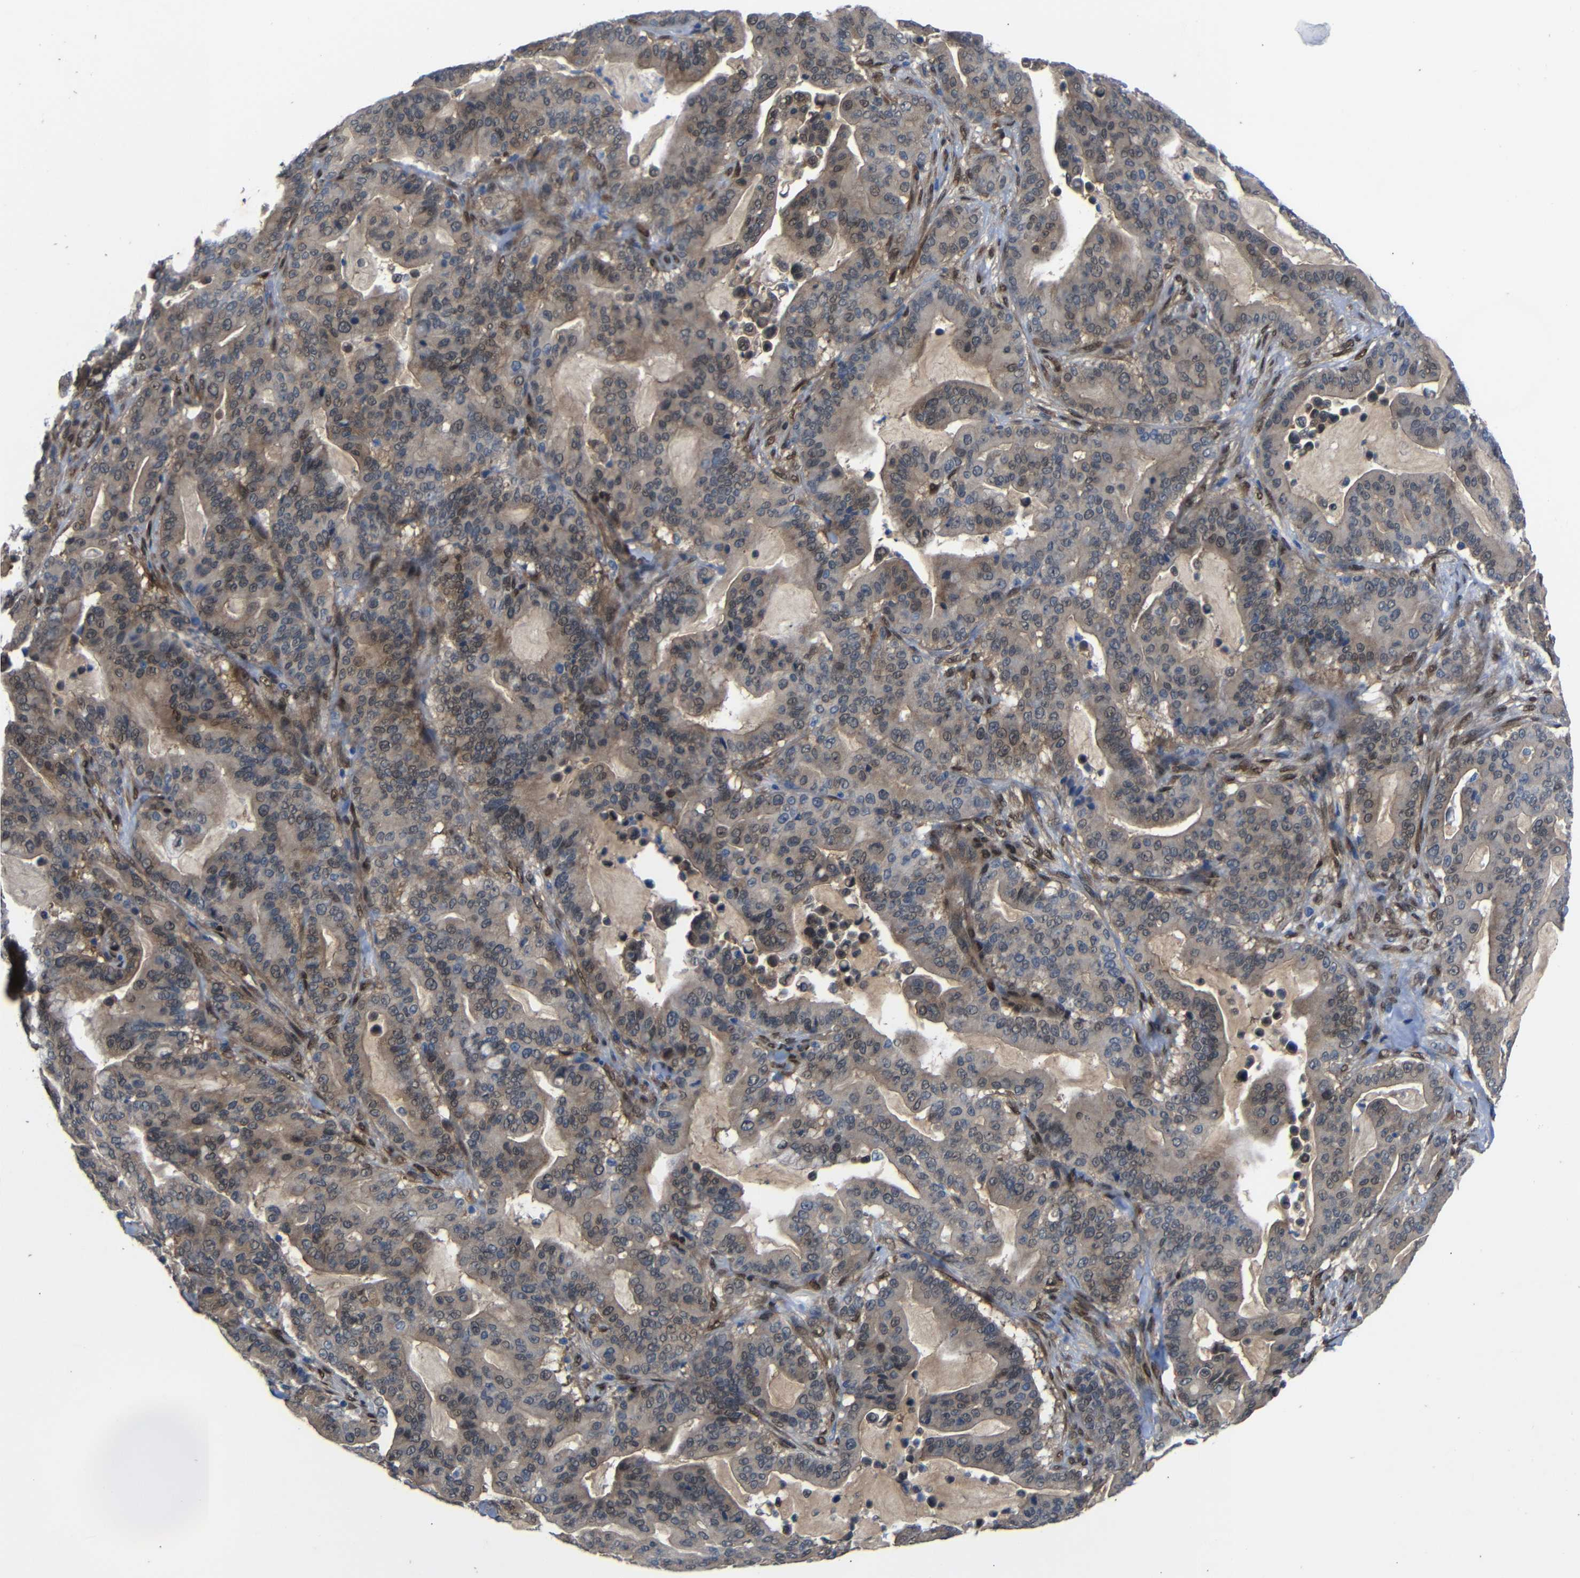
{"staining": {"intensity": "weak", "quantity": ">75%", "location": "cytoplasmic/membranous,nuclear"}, "tissue": "pancreatic cancer", "cell_type": "Tumor cells", "image_type": "cancer", "snomed": [{"axis": "morphology", "description": "Adenocarcinoma, NOS"}, {"axis": "topography", "description": "Pancreas"}], "caption": "Immunohistochemistry (IHC) photomicrograph of human pancreatic cancer (adenocarcinoma) stained for a protein (brown), which exhibits low levels of weak cytoplasmic/membranous and nuclear positivity in approximately >75% of tumor cells.", "gene": "YAP1", "patient": {"sex": "male", "age": 63}}